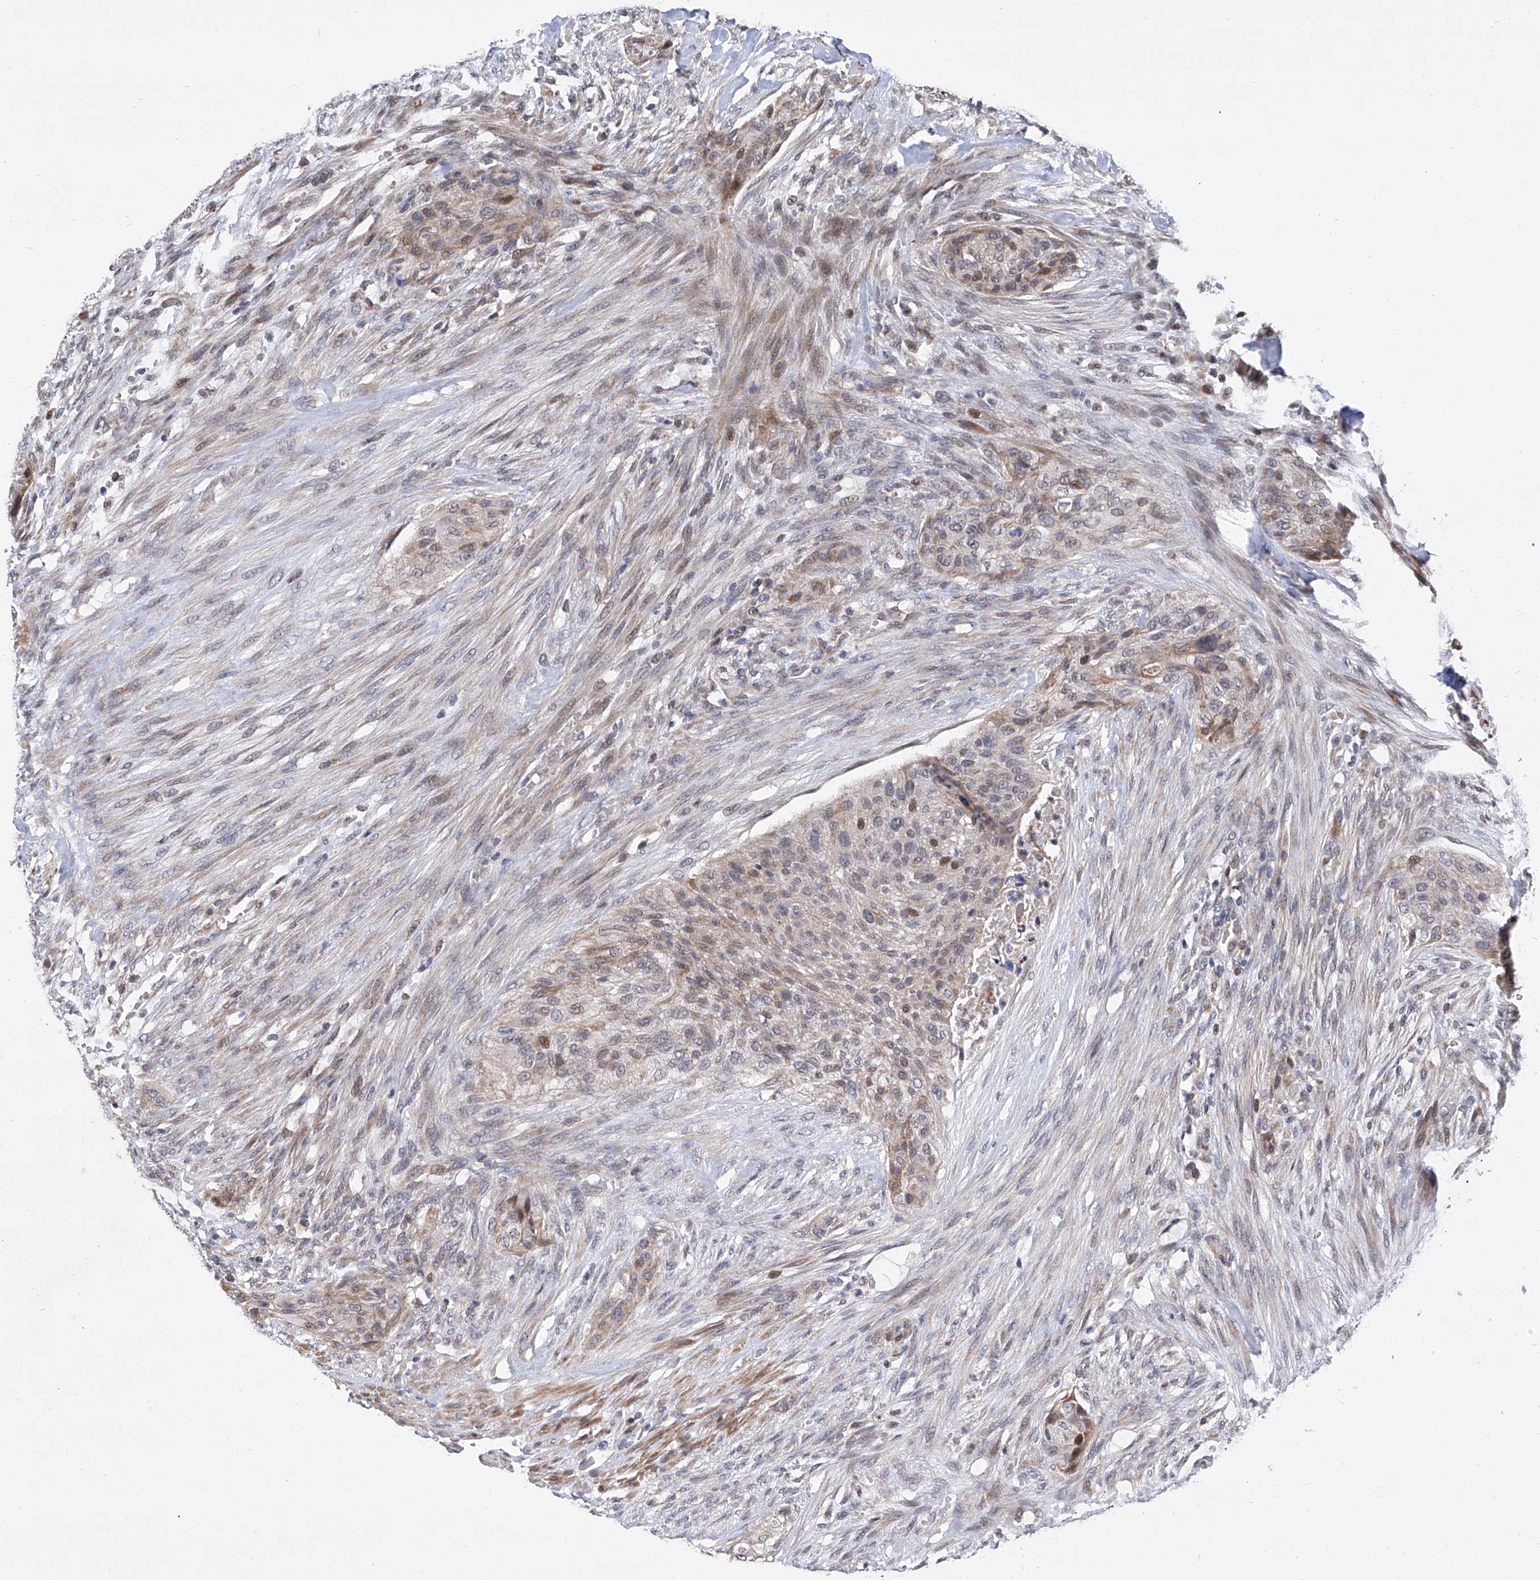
{"staining": {"intensity": "weak", "quantity": "<25%", "location": "cytoplasmic/membranous,nuclear"}, "tissue": "urothelial cancer", "cell_type": "Tumor cells", "image_type": "cancer", "snomed": [{"axis": "morphology", "description": "Urothelial carcinoma, High grade"}, {"axis": "topography", "description": "Urinary bladder"}], "caption": "An image of human high-grade urothelial carcinoma is negative for staining in tumor cells. (DAB (3,3'-diaminobenzidine) immunohistochemistry visualized using brightfield microscopy, high magnification).", "gene": "FARP2", "patient": {"sex": "male", "age": 35}}